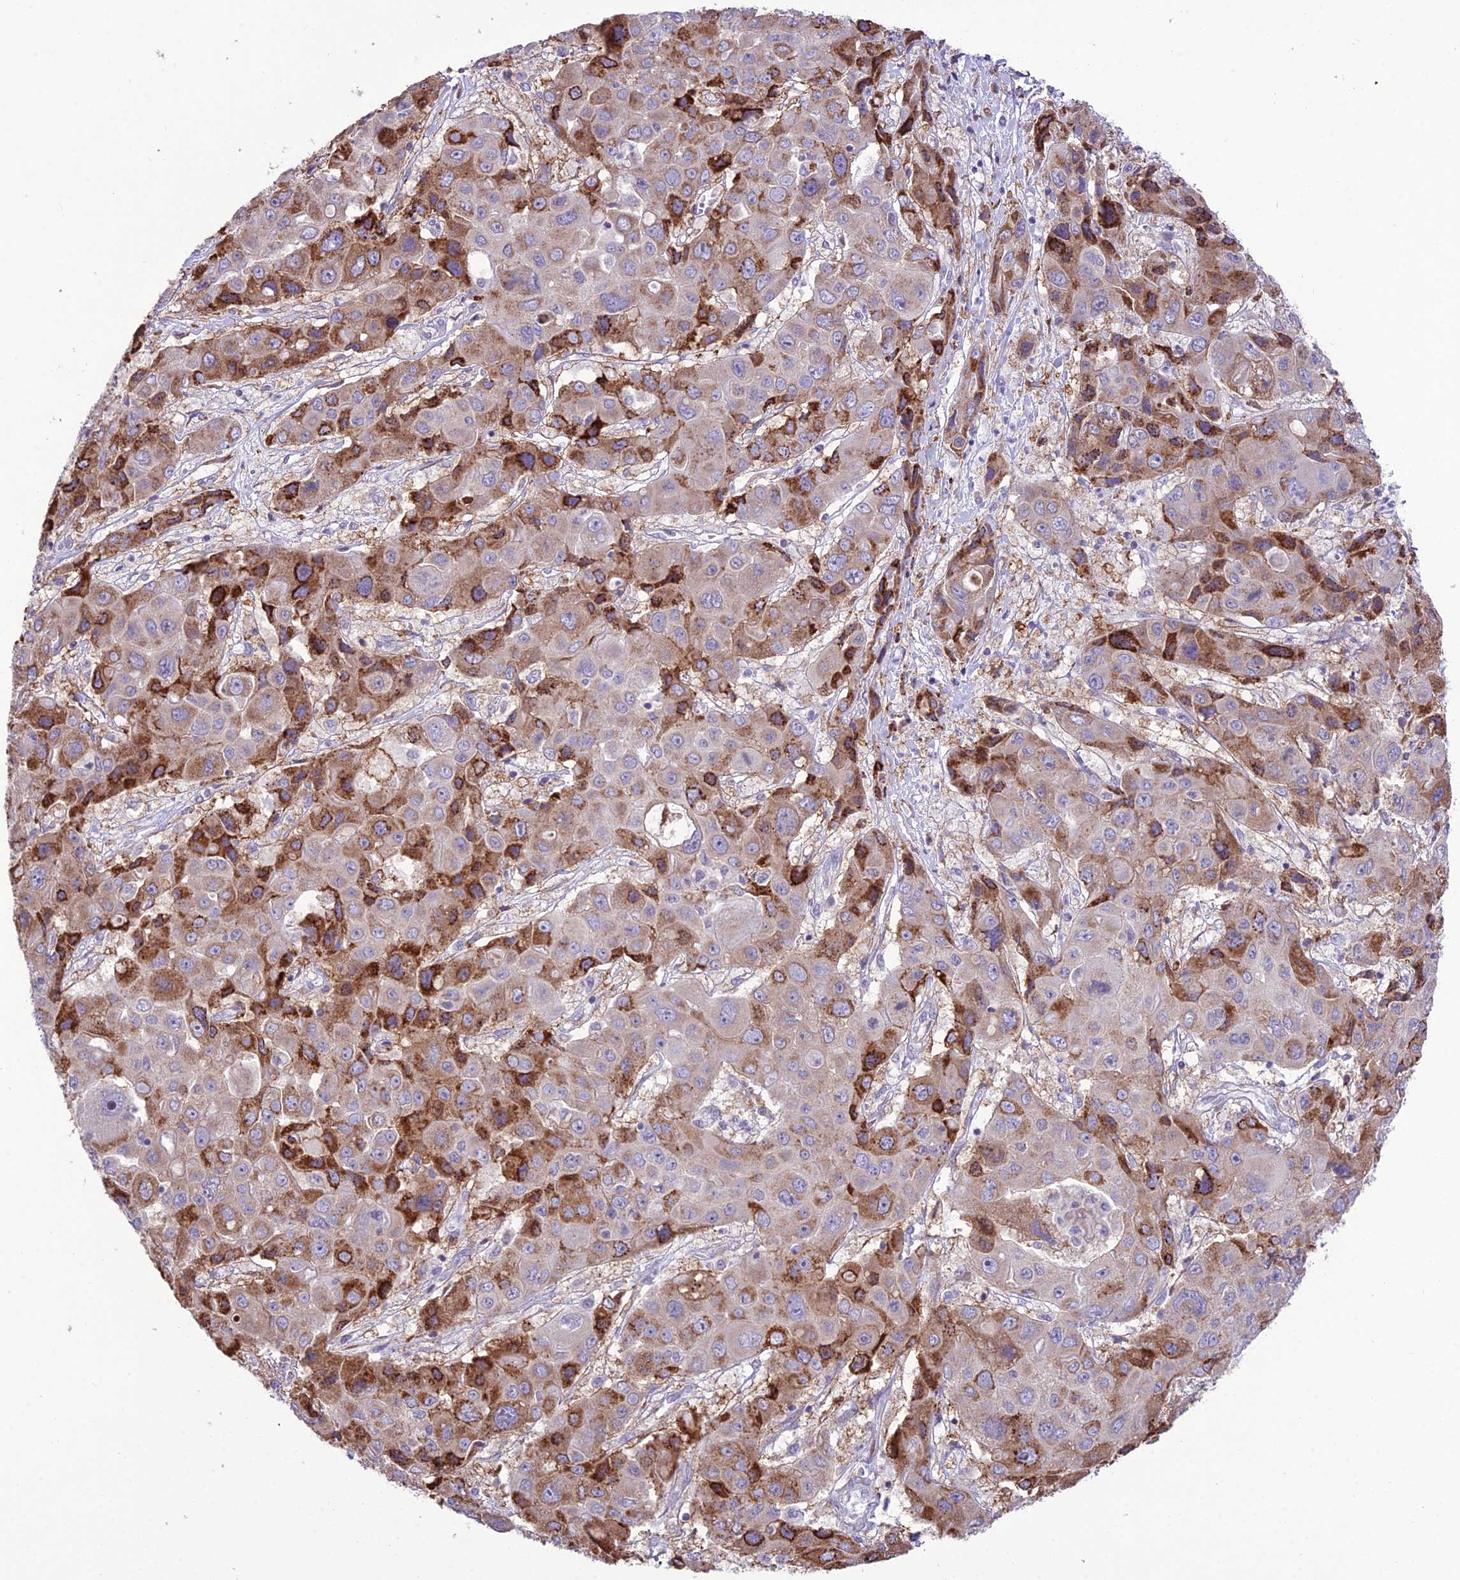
{"staining": {"intensity": "strong", "quantity": "<25%", "location": "cytoplasmic/membranous"}, "tissue": "liver cancer", "cell_type": "Tumor cells", "image_type": "cancer", "snomed": [{"axis": "morphology", "description": "Cholangiocarcinoma"}, {"axis": "topography", "description": "Liver"}], "caption": "Protein staining by immunohistochemistry (IHC) displays strong cytoplasmic/membranous staining in about <25% of tumor cells in liver cancer.", "gene": "RPS26", "patient": {"sex": "male", "age": 67}}